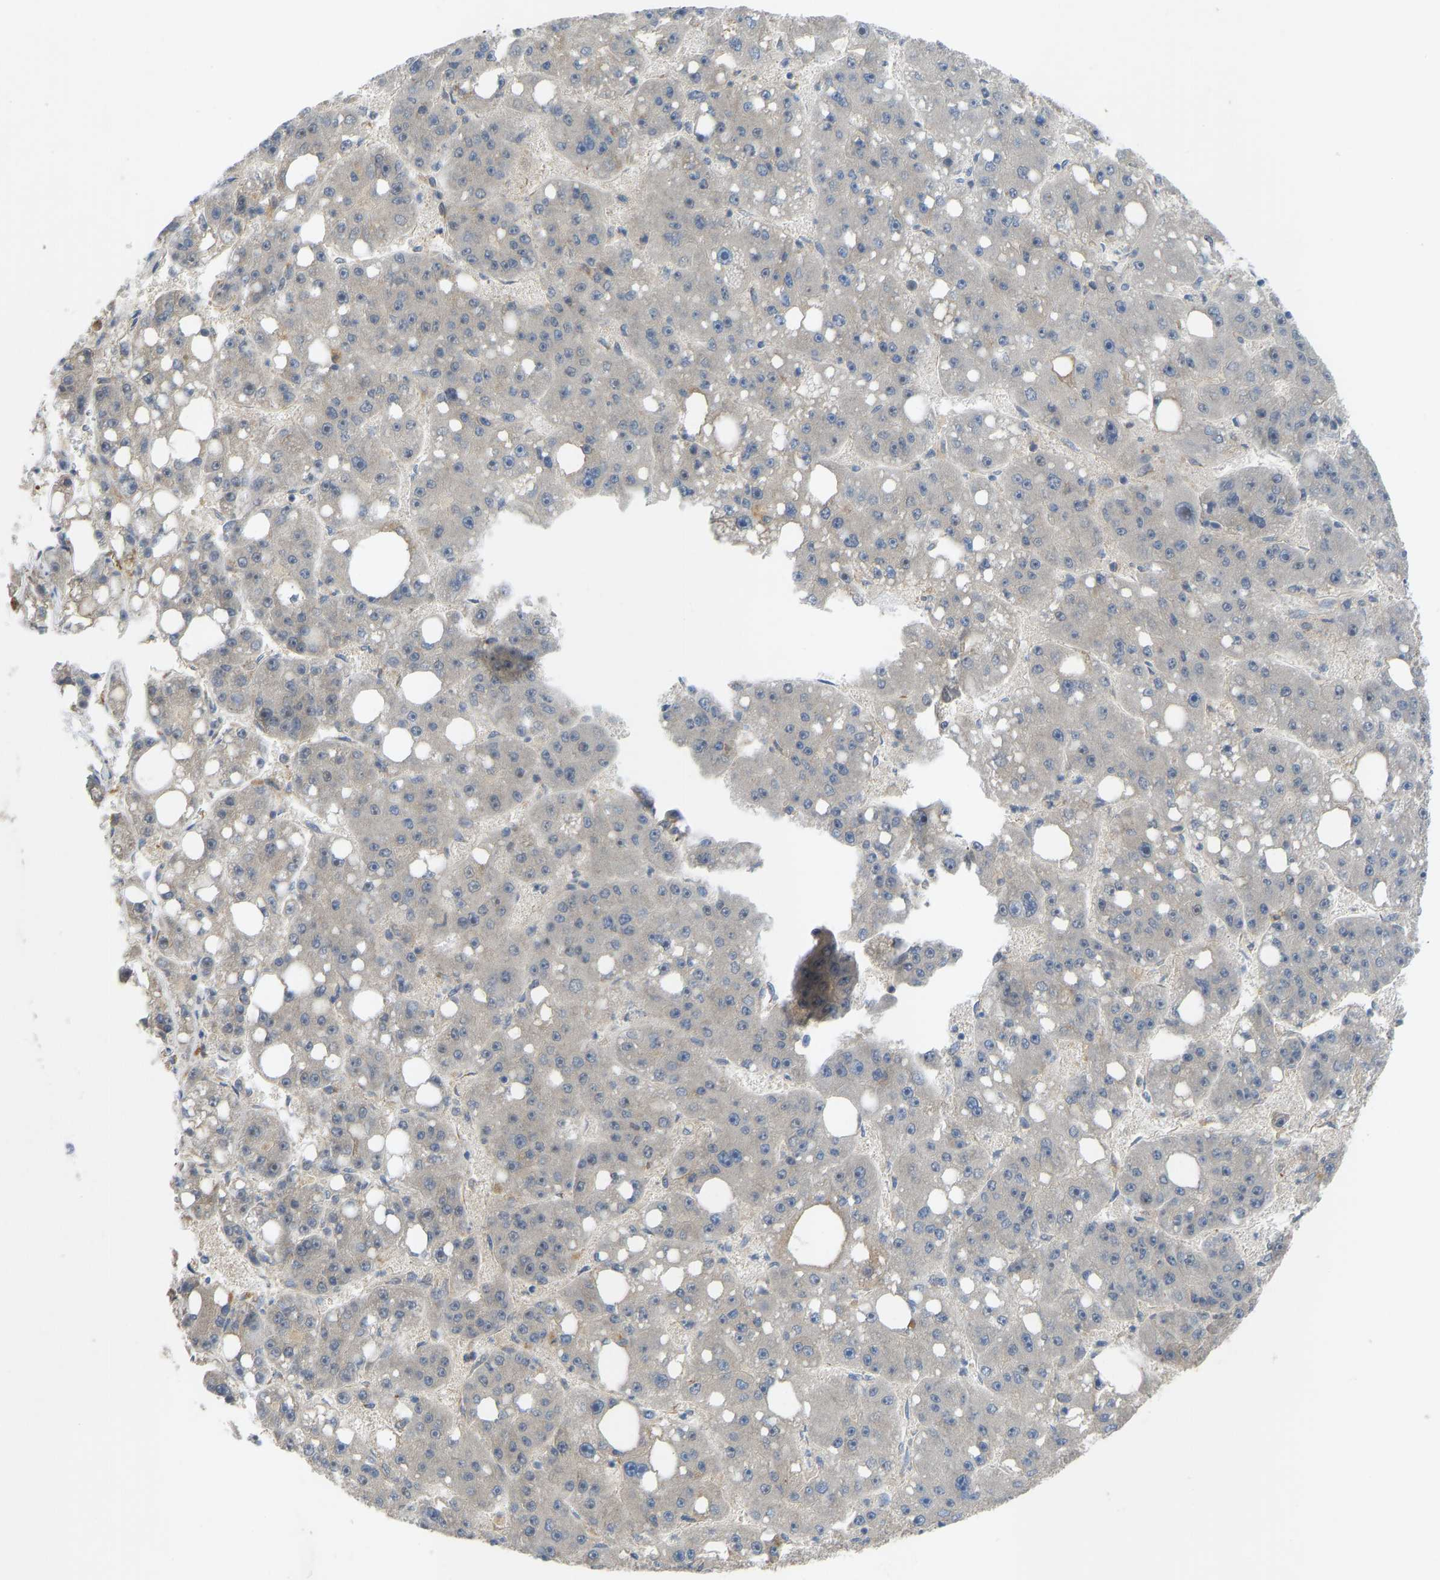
{"staining": {"intensity": "negative", "quantity": "none", "location": "none"}, "tissue": "liver cancer", "cell_type": "Tumor cells", "image_type": "cancer", "snomed": [{"axis": "morphology", "description": "Carcinoma, Hepatocellular, NOS"}, {"axis": "topography", "description": "Liver"}], "caption": "An immunohistochemistry (IHC) image of liver cancer is shown. There is no staining in tumor cells of liver cancer.", "gene": "ZNF251", "patient": {"sex": "female", "age": 61}}